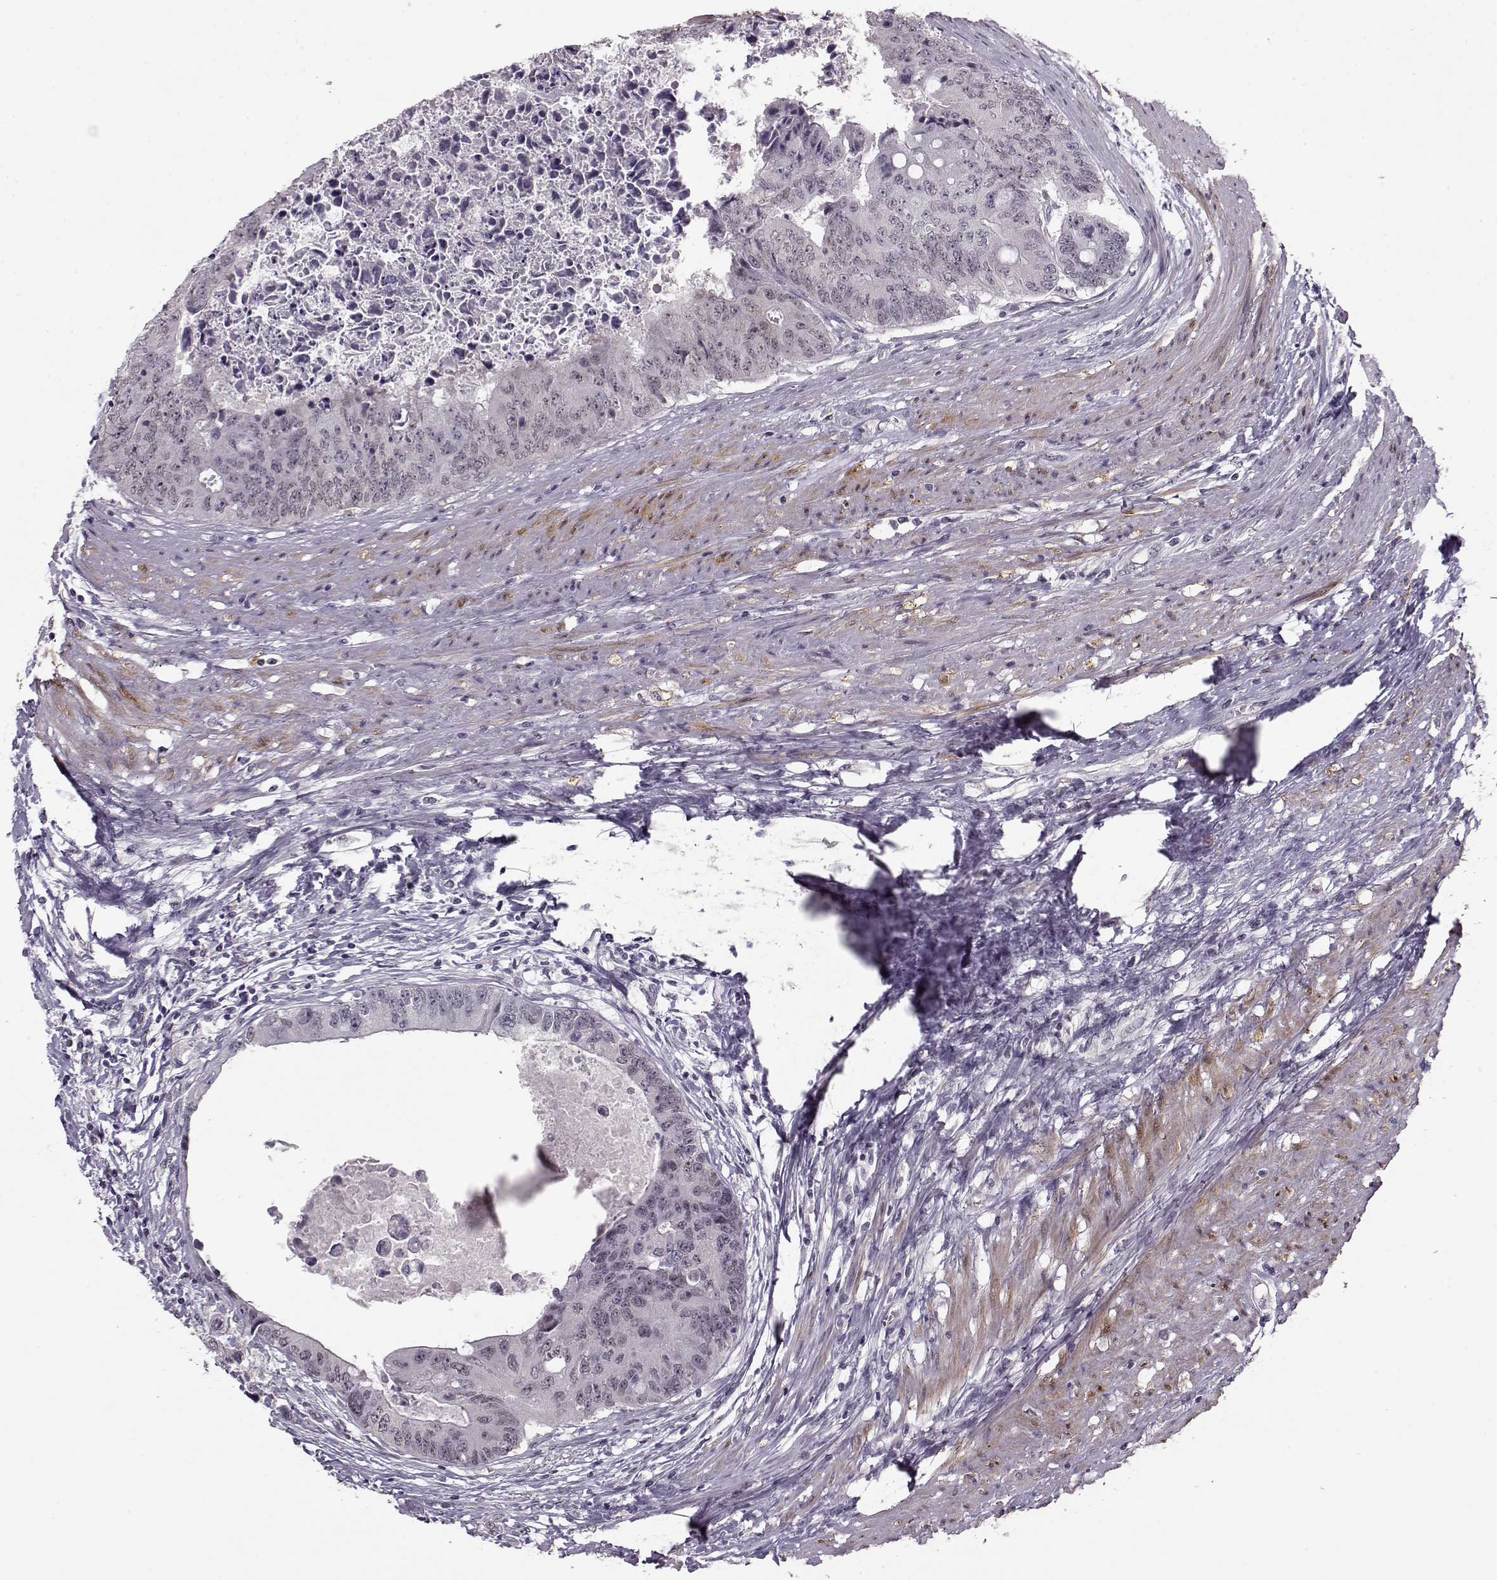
{"staining": {"intensity": "negative", "quantity": "none", "location": "none"}, "tissue": "colorectal cancer", "cell_type": "Tumor cells", "image_type": "cancer", "snomed": [{"axis": "morphology", "description": "Adenocarcinoma, NOS"}, {"axis": "topography", "description": "Rectum"}], "caption": "This is a histopathology image of IHC staining of colorectal cancer (adenocarcinoma), which shows no positivity in tumor cells.", "gene": "PCP4", "patient": {"sex": "male", "age": 59}}